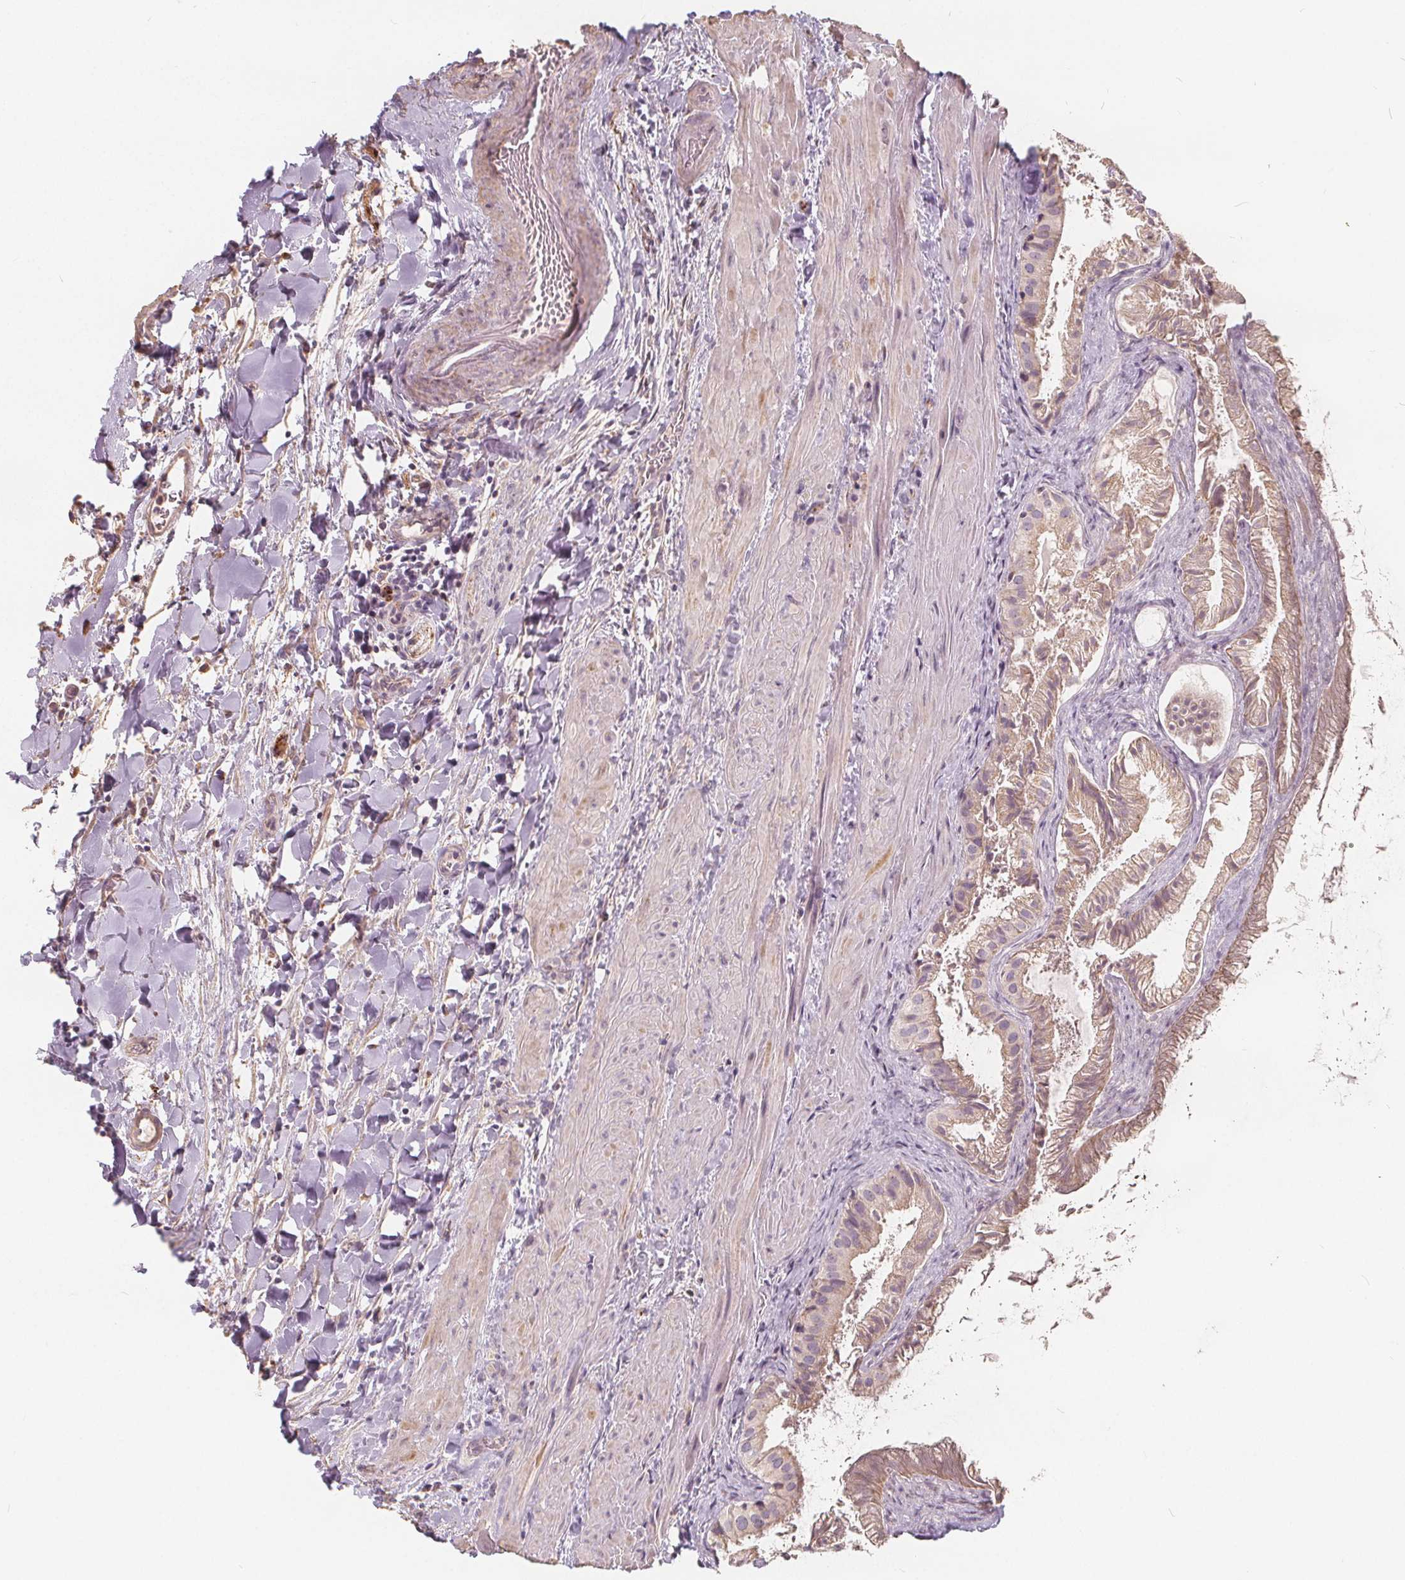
{"staining": {"intensity": "weak", "quantity": "25%-75%", "location": "cytoplasmic/membranous"}, "tissue": "gallbladder", "cell_type": "Glandular cells", "image_type": "normal", "snomed": [{"axis": "morphology", "description": "Normal tissue, NOS"}, {"axis": "topography", "description": "Gallbladder"}], "caption": "Brown immunohistochemical staining in benign gallbladder reveals weak cytoplasmic/membranous staining in about 25%-75% of glandular cells. Ihc stains the protein in brown and the nuclei are stained blue.", "gene": "DRC3", "patient": {"sex": "male", "age": 70}}